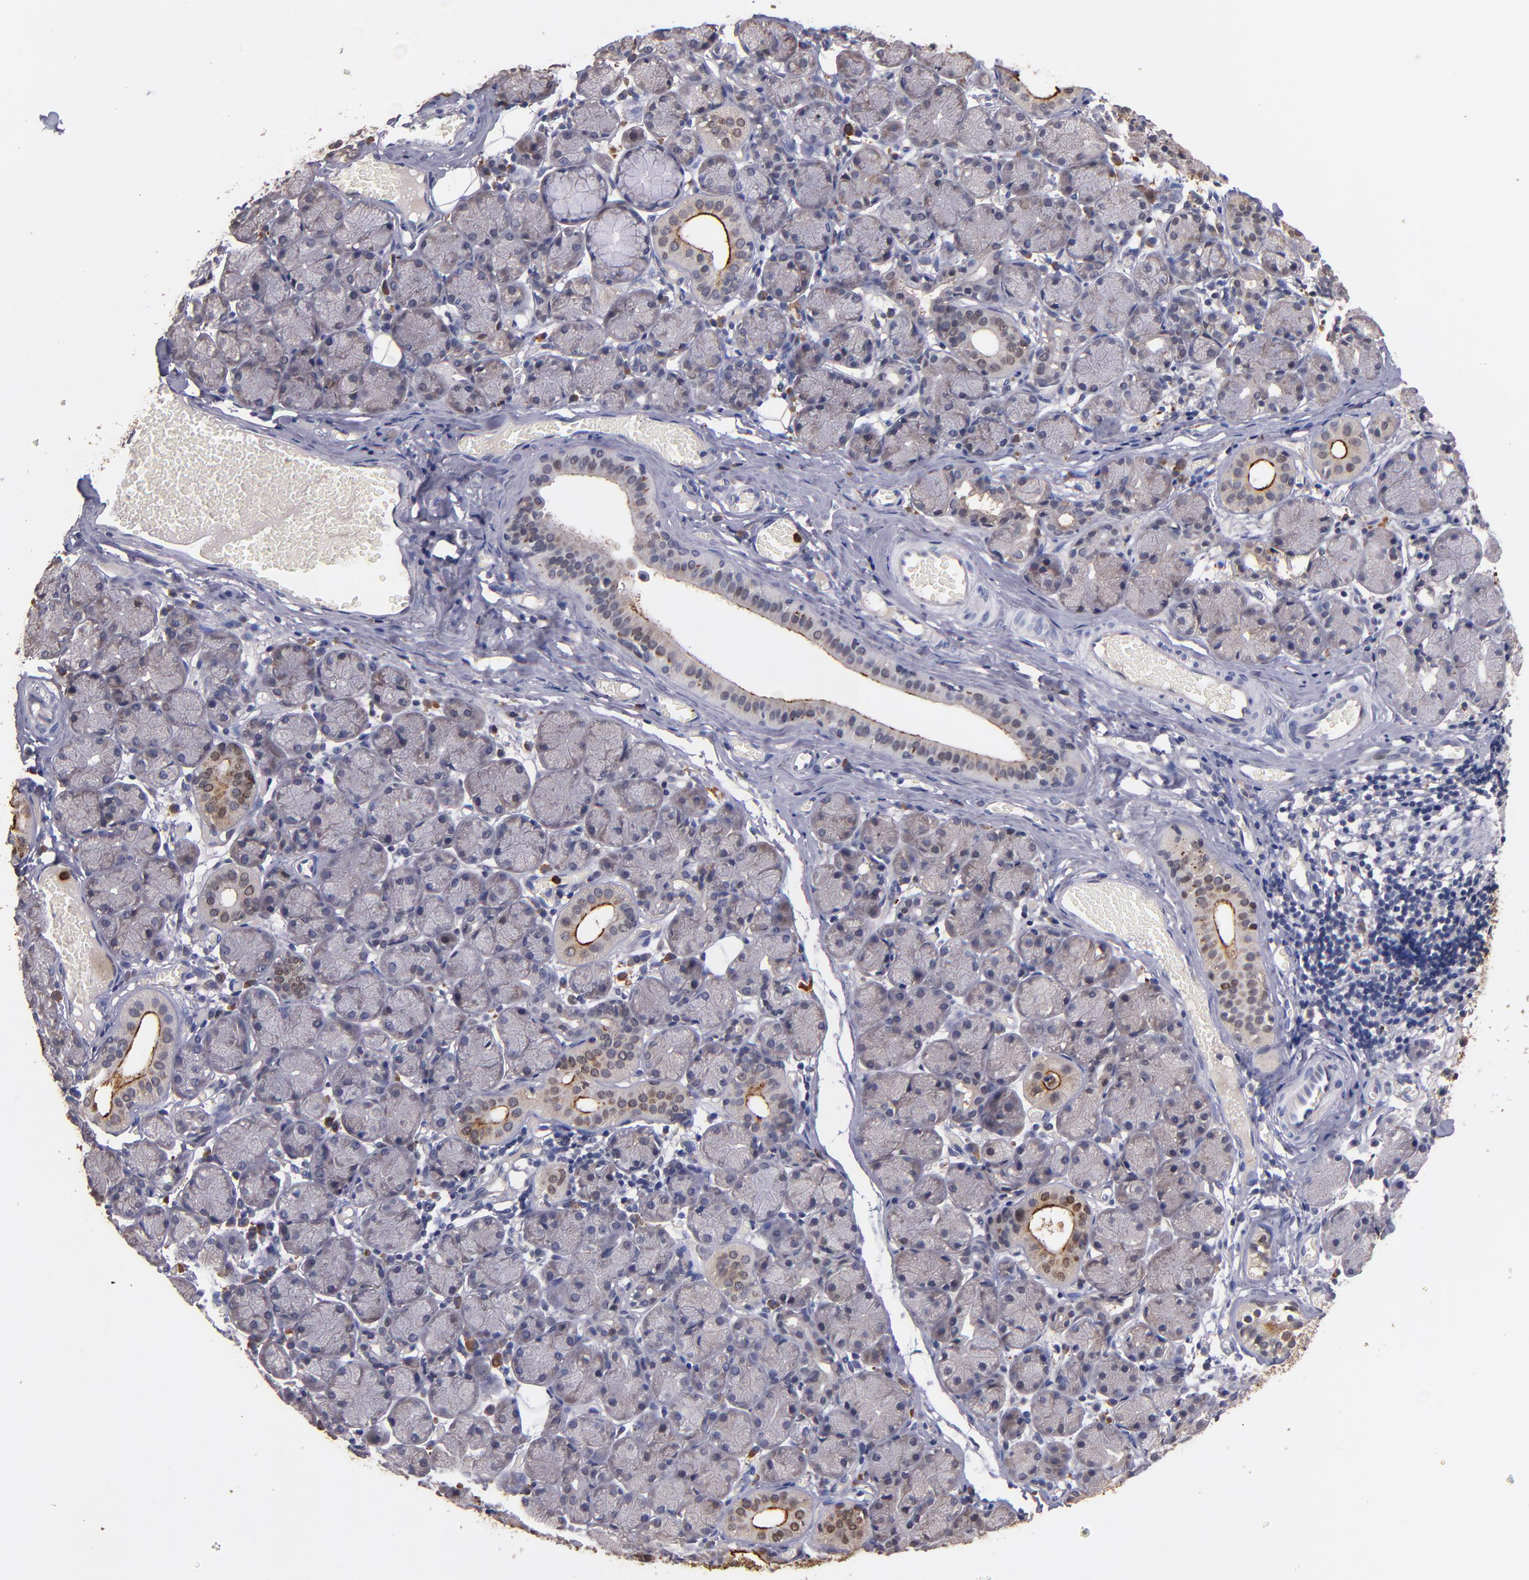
{"staining": {"intensity": "weak", "quantity": "<25%", "location": "cytoplasmic/membranous"}, "tissue": "salivary gland", "cell_type": "Glandular cells", "image_type": "normal", "snomed": [{"axis": "morphology", "description": "Normal tissue, NOS"}, {"axis": "topography", "description": "Salivary gland"}], "caption": "Immunohistochemistry histopathology image of unremarkable salivary gland: human salivary gland stained with DAB demonstrates no significant protein positivity in glandular cells.", "gene": "TTLL12", "patient": {"sex": "female", "age": 24}}